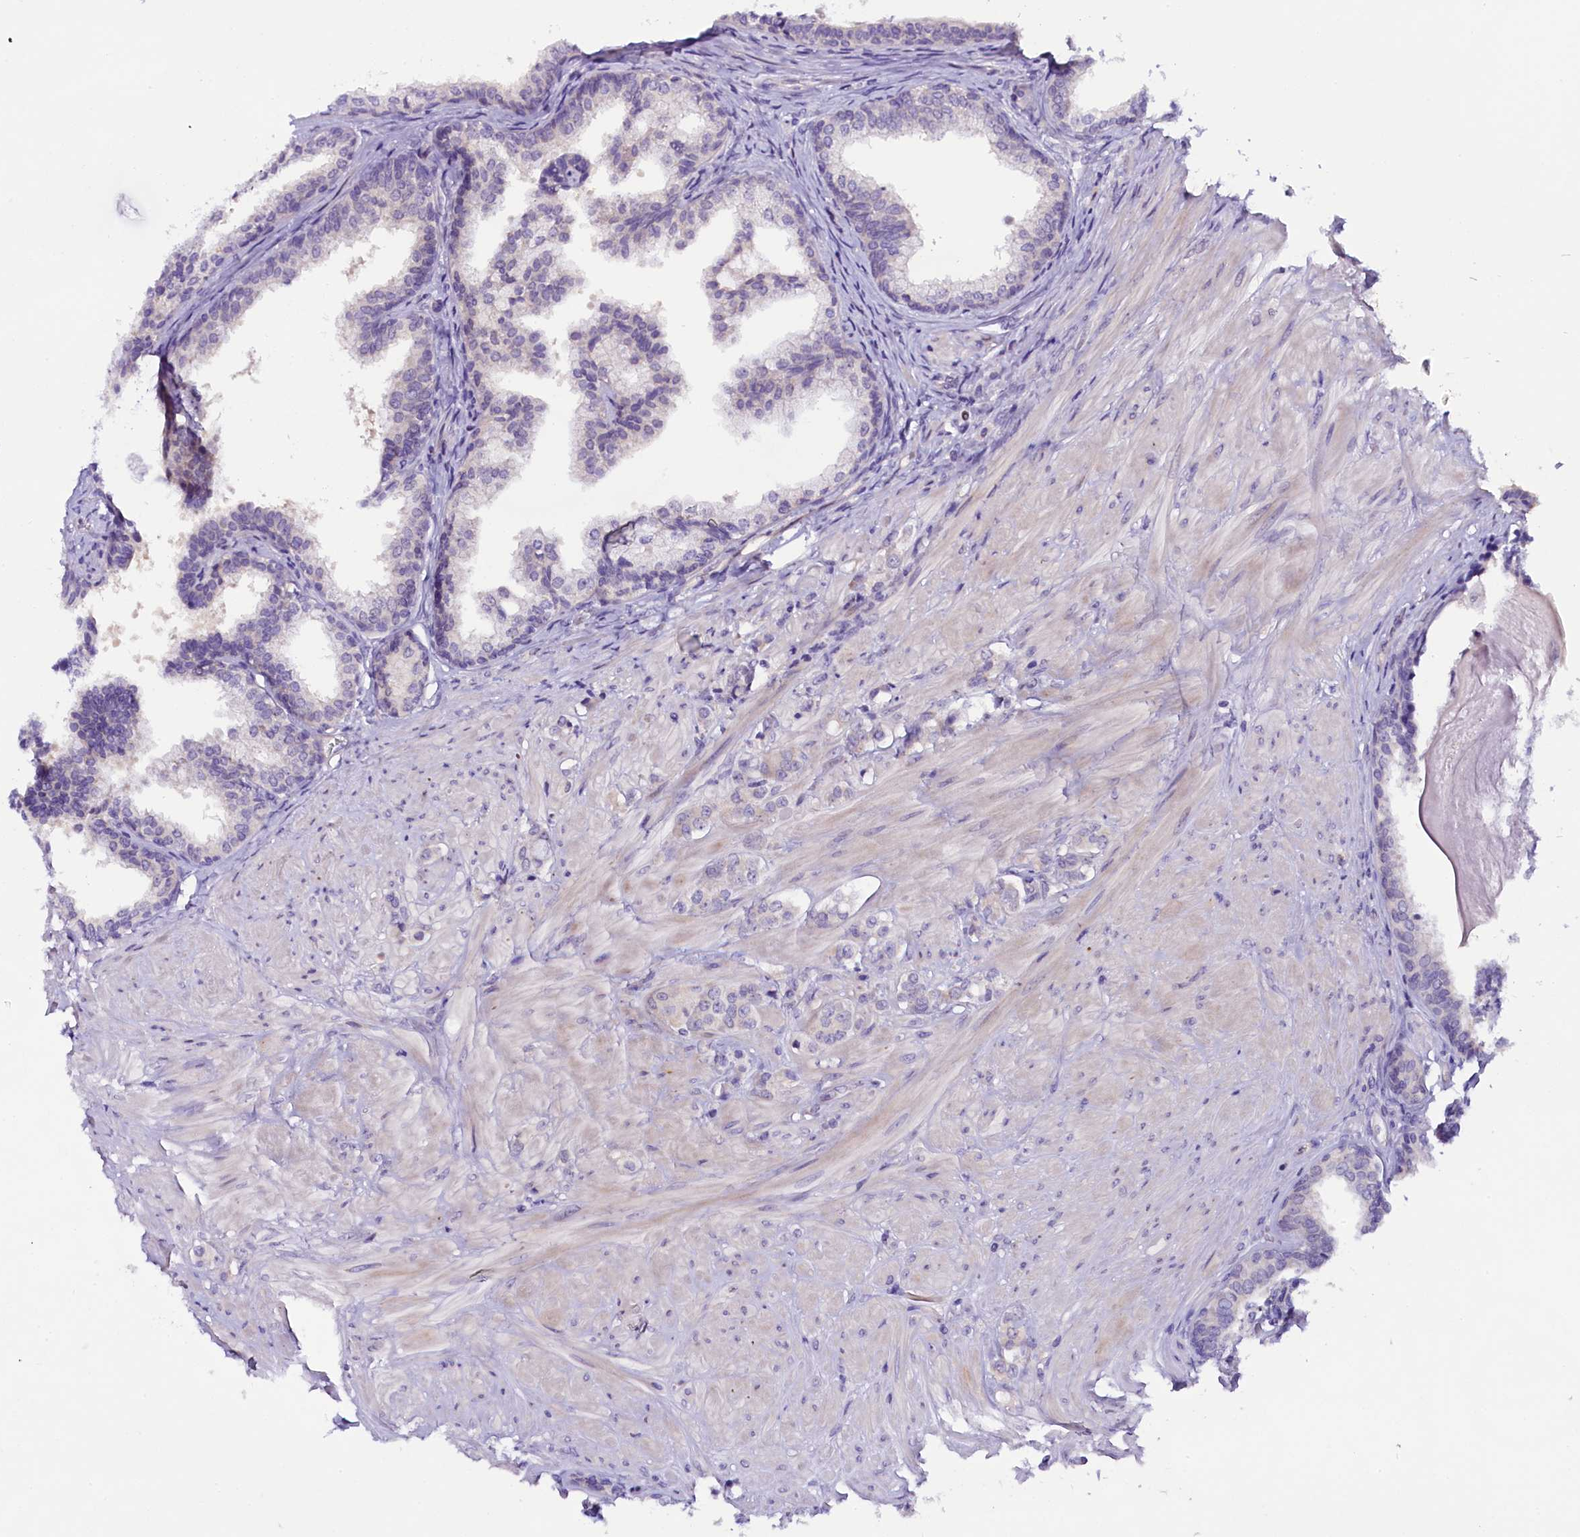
{"staining": {"intensity": "negative", "quantity": "none", "location": "none"}, "tissue": "prostate cancer", "cell_type": "Tumor cells", "image_type": "cancer", "snomed": [{"axis": "morphology", "description": "Adenocarcinoma, High grade"}, {"axis": "topography", "description": "Prostate"}], "caption": "This is a histopathology image of immunohistochemistry (IHC) staining of prostate cancer (high-grade adenocarcinoma), which shows no positivity in tumor cells.", "gene": "C9orf40", "patient": {"sex": "male", "age": 62}}